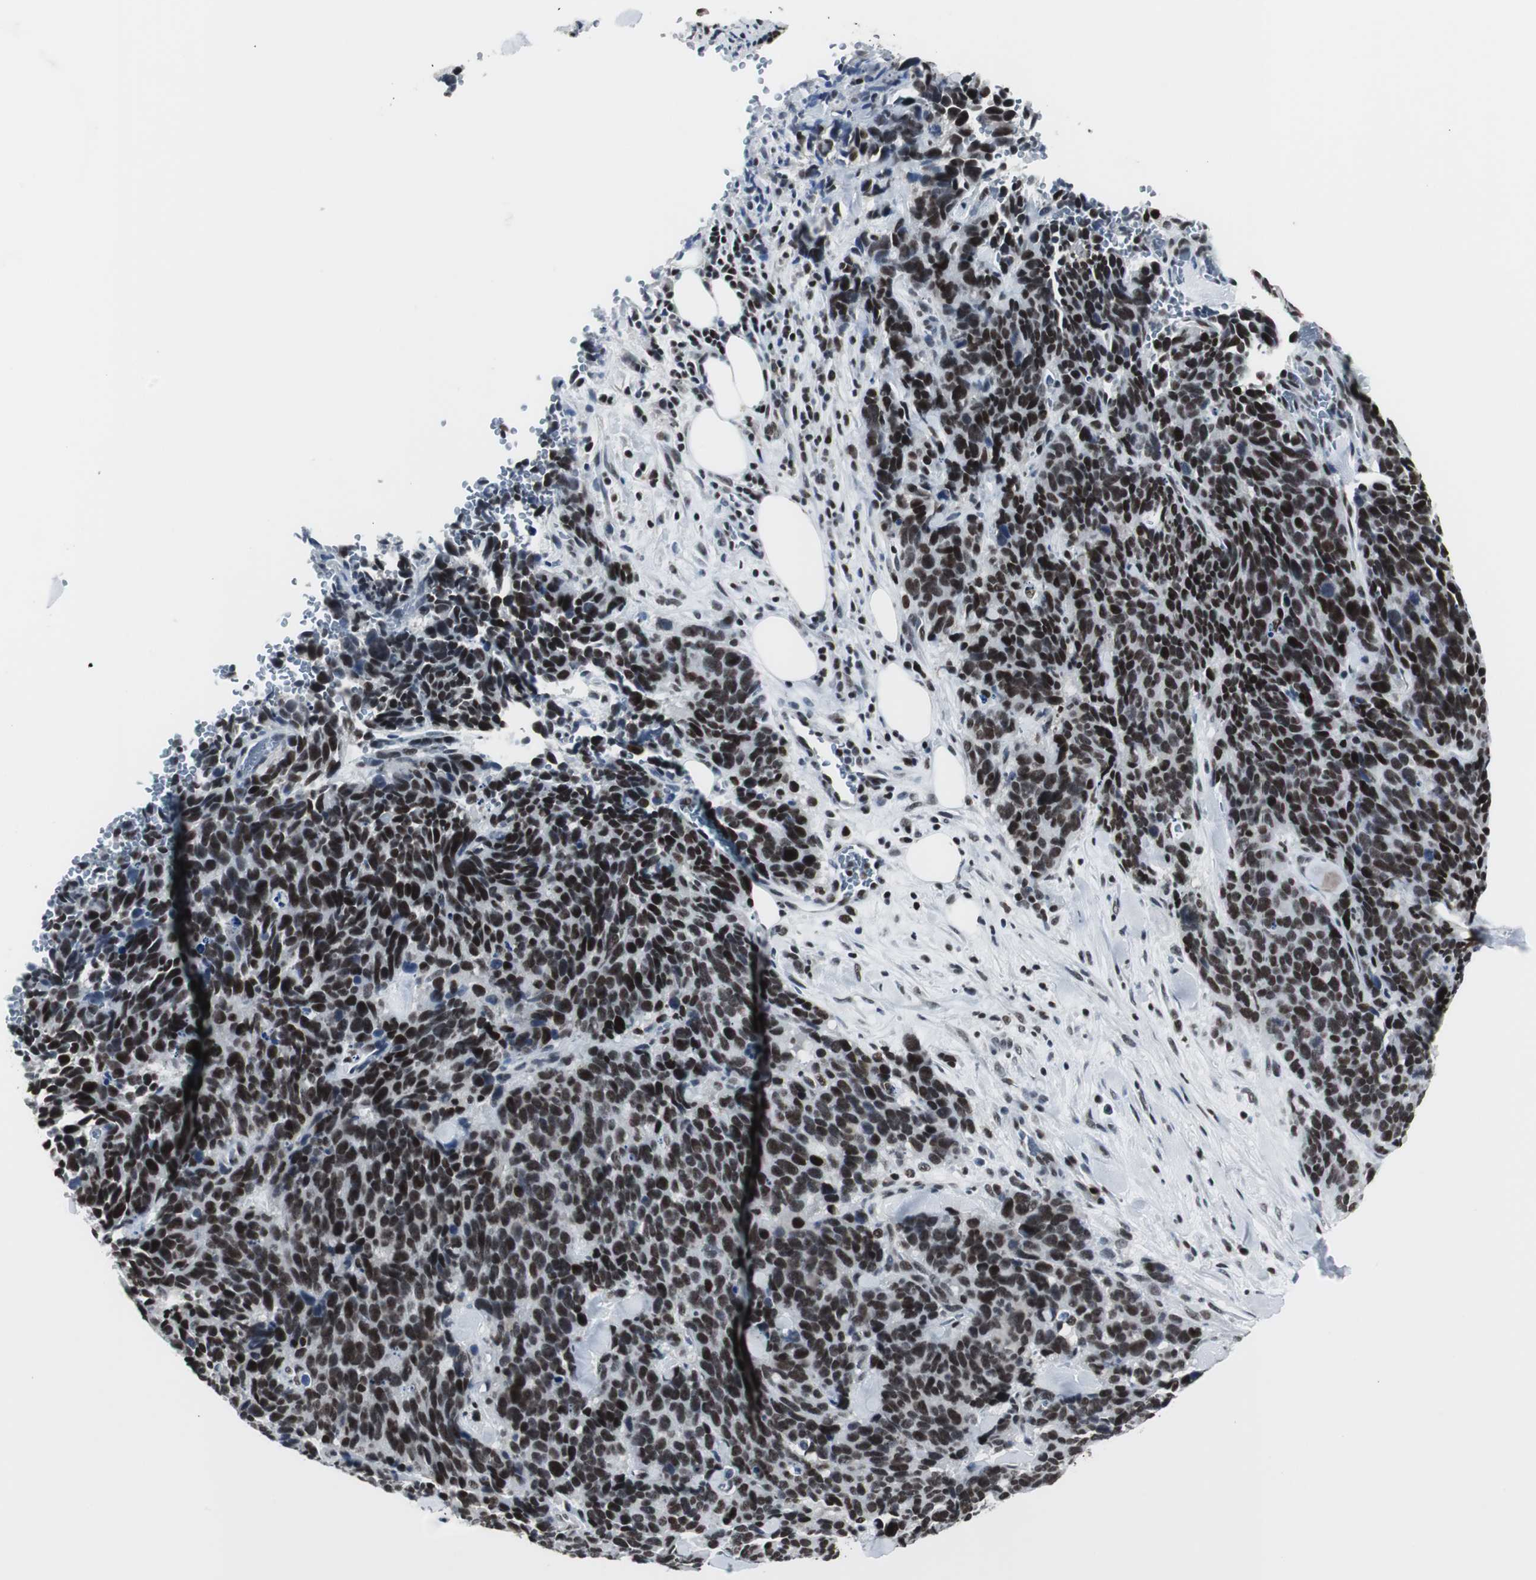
{"staining": {"intensity": "moderate", "quantity": ">75%", "location": "nuclear"}, "tissue": "lung cancer", "cell_type": "Tumor cells", "image_type": "cancer", "snomed": [{"axis": "morphology", "description": "Neoplasm, malignant, NOS"}, {"axis": "topography", "description": "Lung"}], "caption": "Approximately >75% of tumor cells in human lung cancer (neoplasm (malignant)) reveal moderate nuclear protein staining as visualized by brown immunohistochemical staining.", "gene": "RAD9A", "patient": {"sex": "female", "age": 58}}